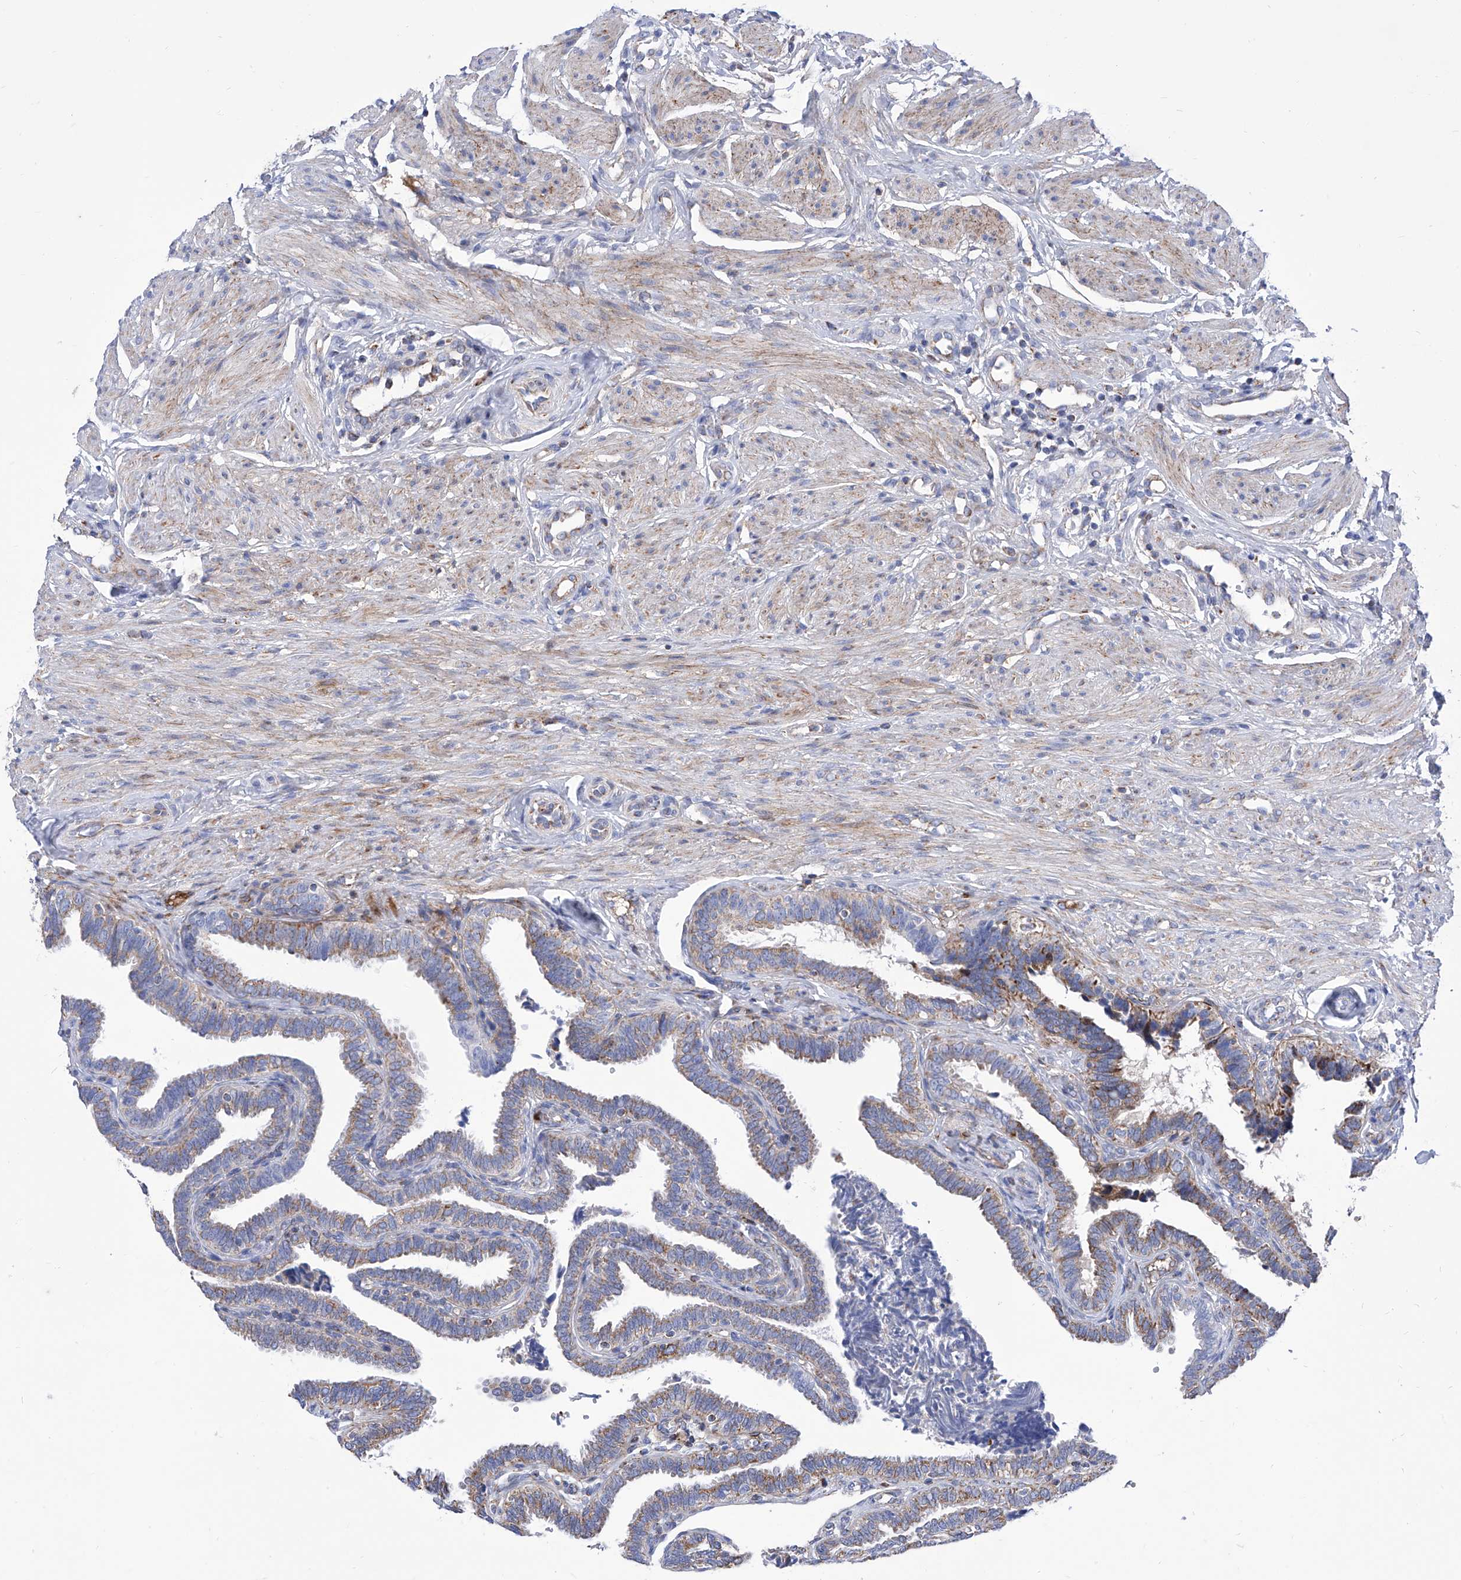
{"staining": {"intensity": "moderate", "quantity": "25%-75%", "location": "cytoplasmic/membranous"}, "tissue": "fallopian tube", "cell_type": "Glandular cells", "image_type": "normal", "snomed": [{"axis": "morphology", "description": "Normal tissue, NOS"}, {"axis": "topography", "description": "Fallopian tube"}], "caption": "A brown stain labels moderate cytoplasmic/membranous positivity of a protein in glandular cells of benign fallopian tube.", "gene": "SRBD1", "patient": {"sex": "female", "age": 39}}